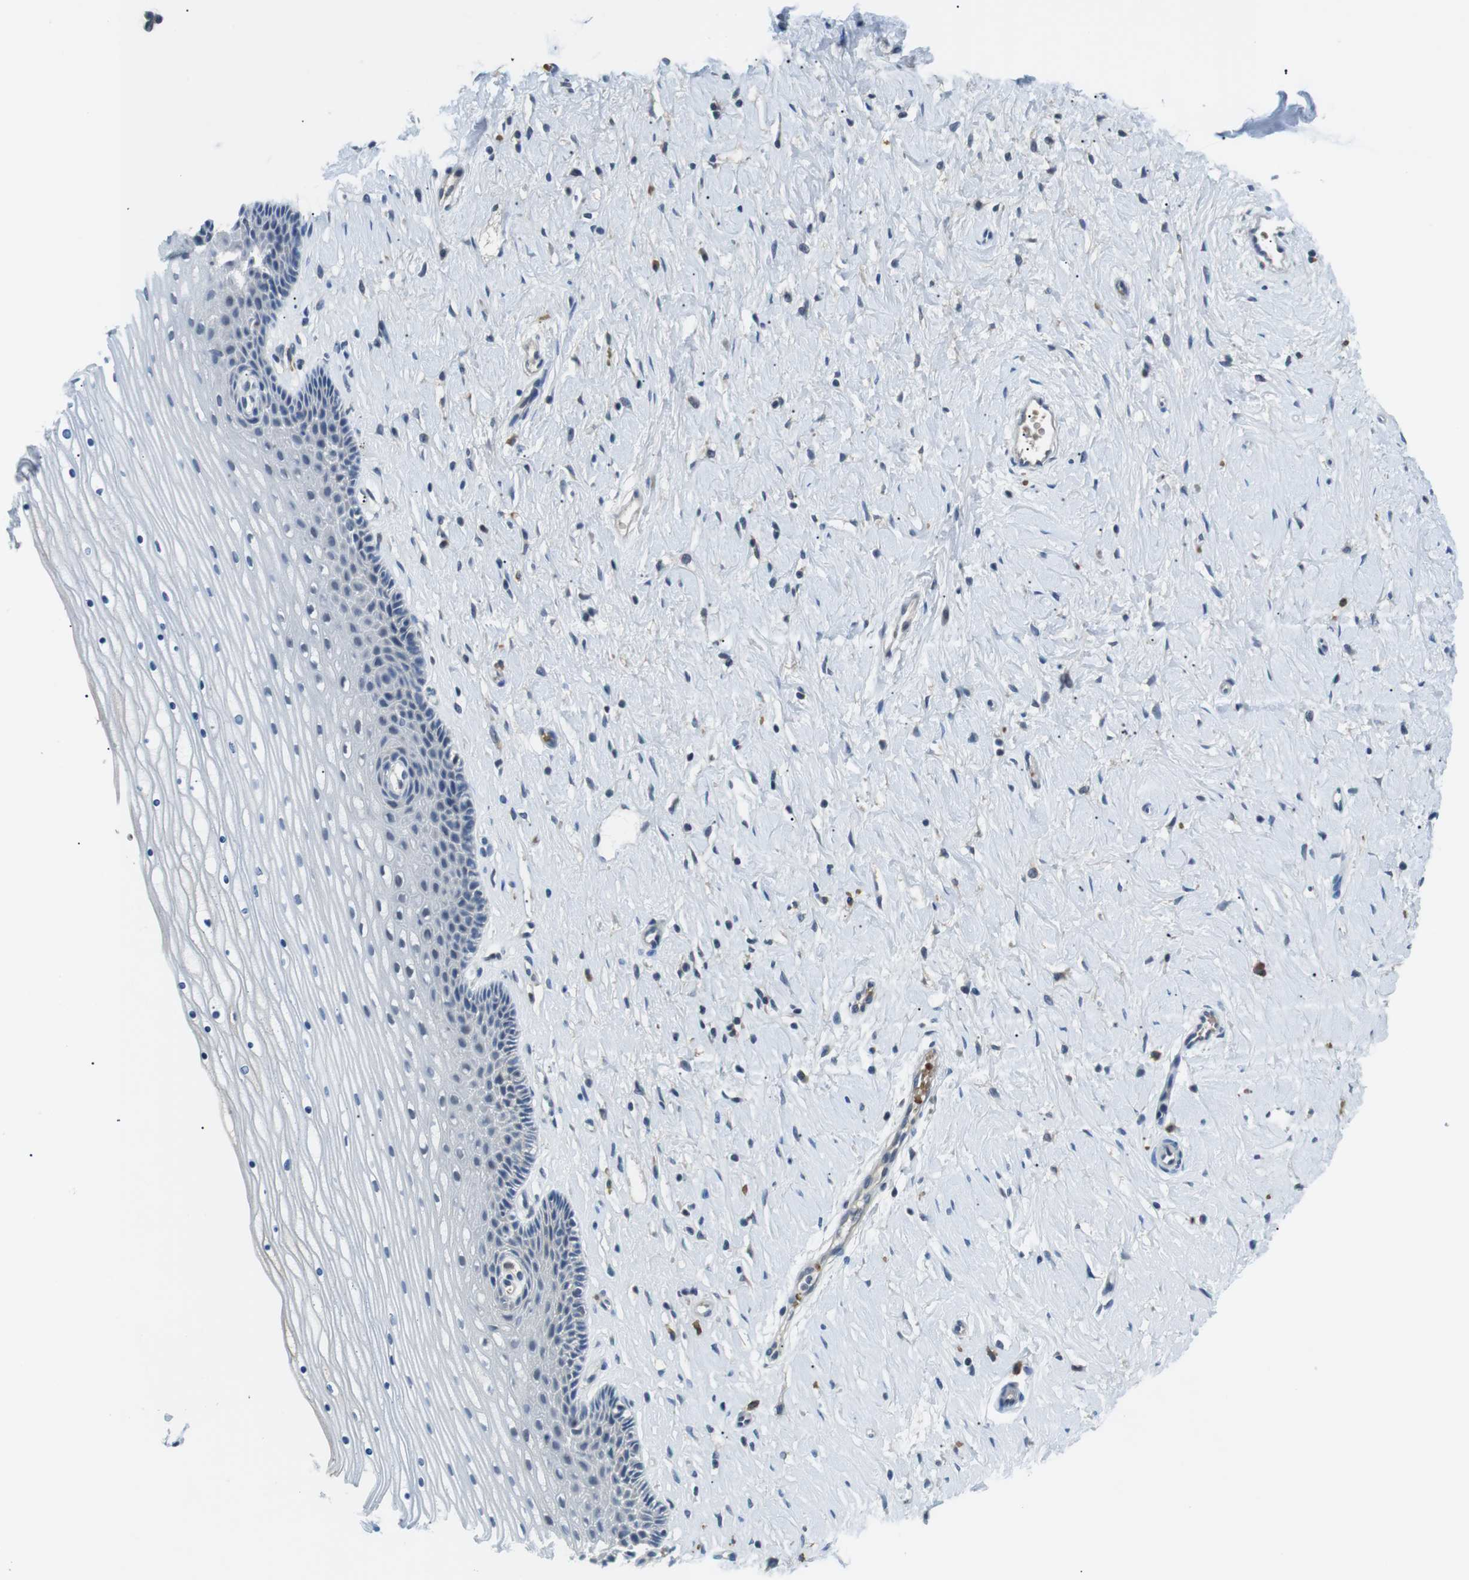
{"staining": {"intensity": "moderate", "quantity": ">75%", "location": "cytoplasmic/membranous"}, "tissue": "cervix", "cell_type": "Glandular cells", "image_type": "normal", "snomed": [{"axis": "morphology", "description": "Normal tissue, NOS"}, {"axis": "topography", "description": "Cervix"}], "caption": "Protein expression analysis of unremarkable cervix reveals moderate cytoplasmic/membranous expression in approximately >75% of glandular cells. (DAB IHC with brightfield microscopy, high magnification).", "gene": "WSCD1", "patient": {"sex": "female", "age": 39}}